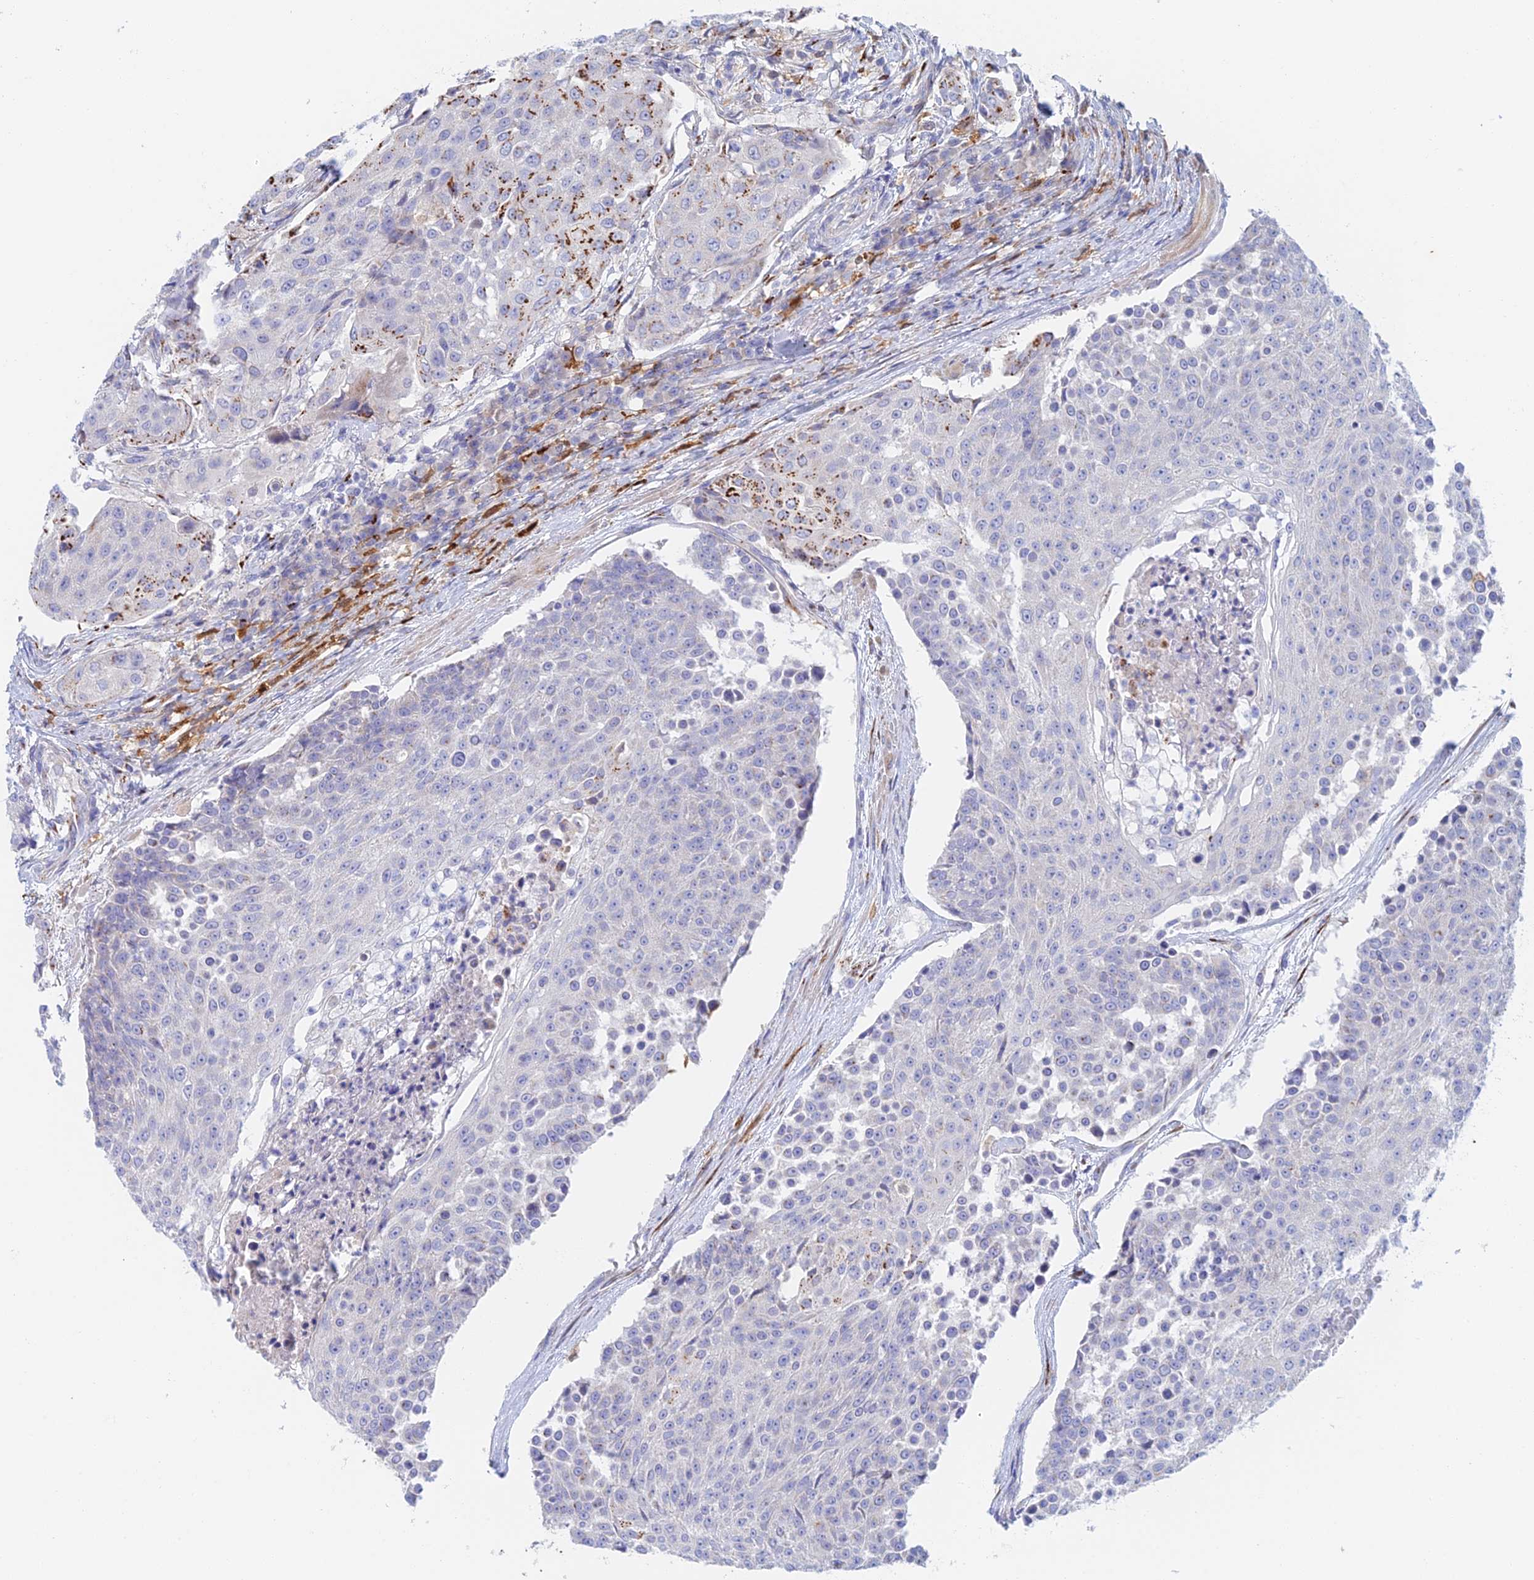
{"staining": {"intensity": "strong", "quantity": "<25%", "location": "cytoplasmic/membranous"}, "tissue": "urothelial cancer", "cell_type": "Tumor cells", "image_type": "cancer", "snomed": [{"axis": "morphology", "description": "Urothelial carcinoma, High grade"}, {"axis": "topography", "description": "Urinary bladder"}], "caption": "A brown stain highlights strong cytoplasmic/membranous positivity of a protein in urothelial cancer tumor cells.", "gene": "SLC24A3", "patient": {"sex": "female", "age": 63}}